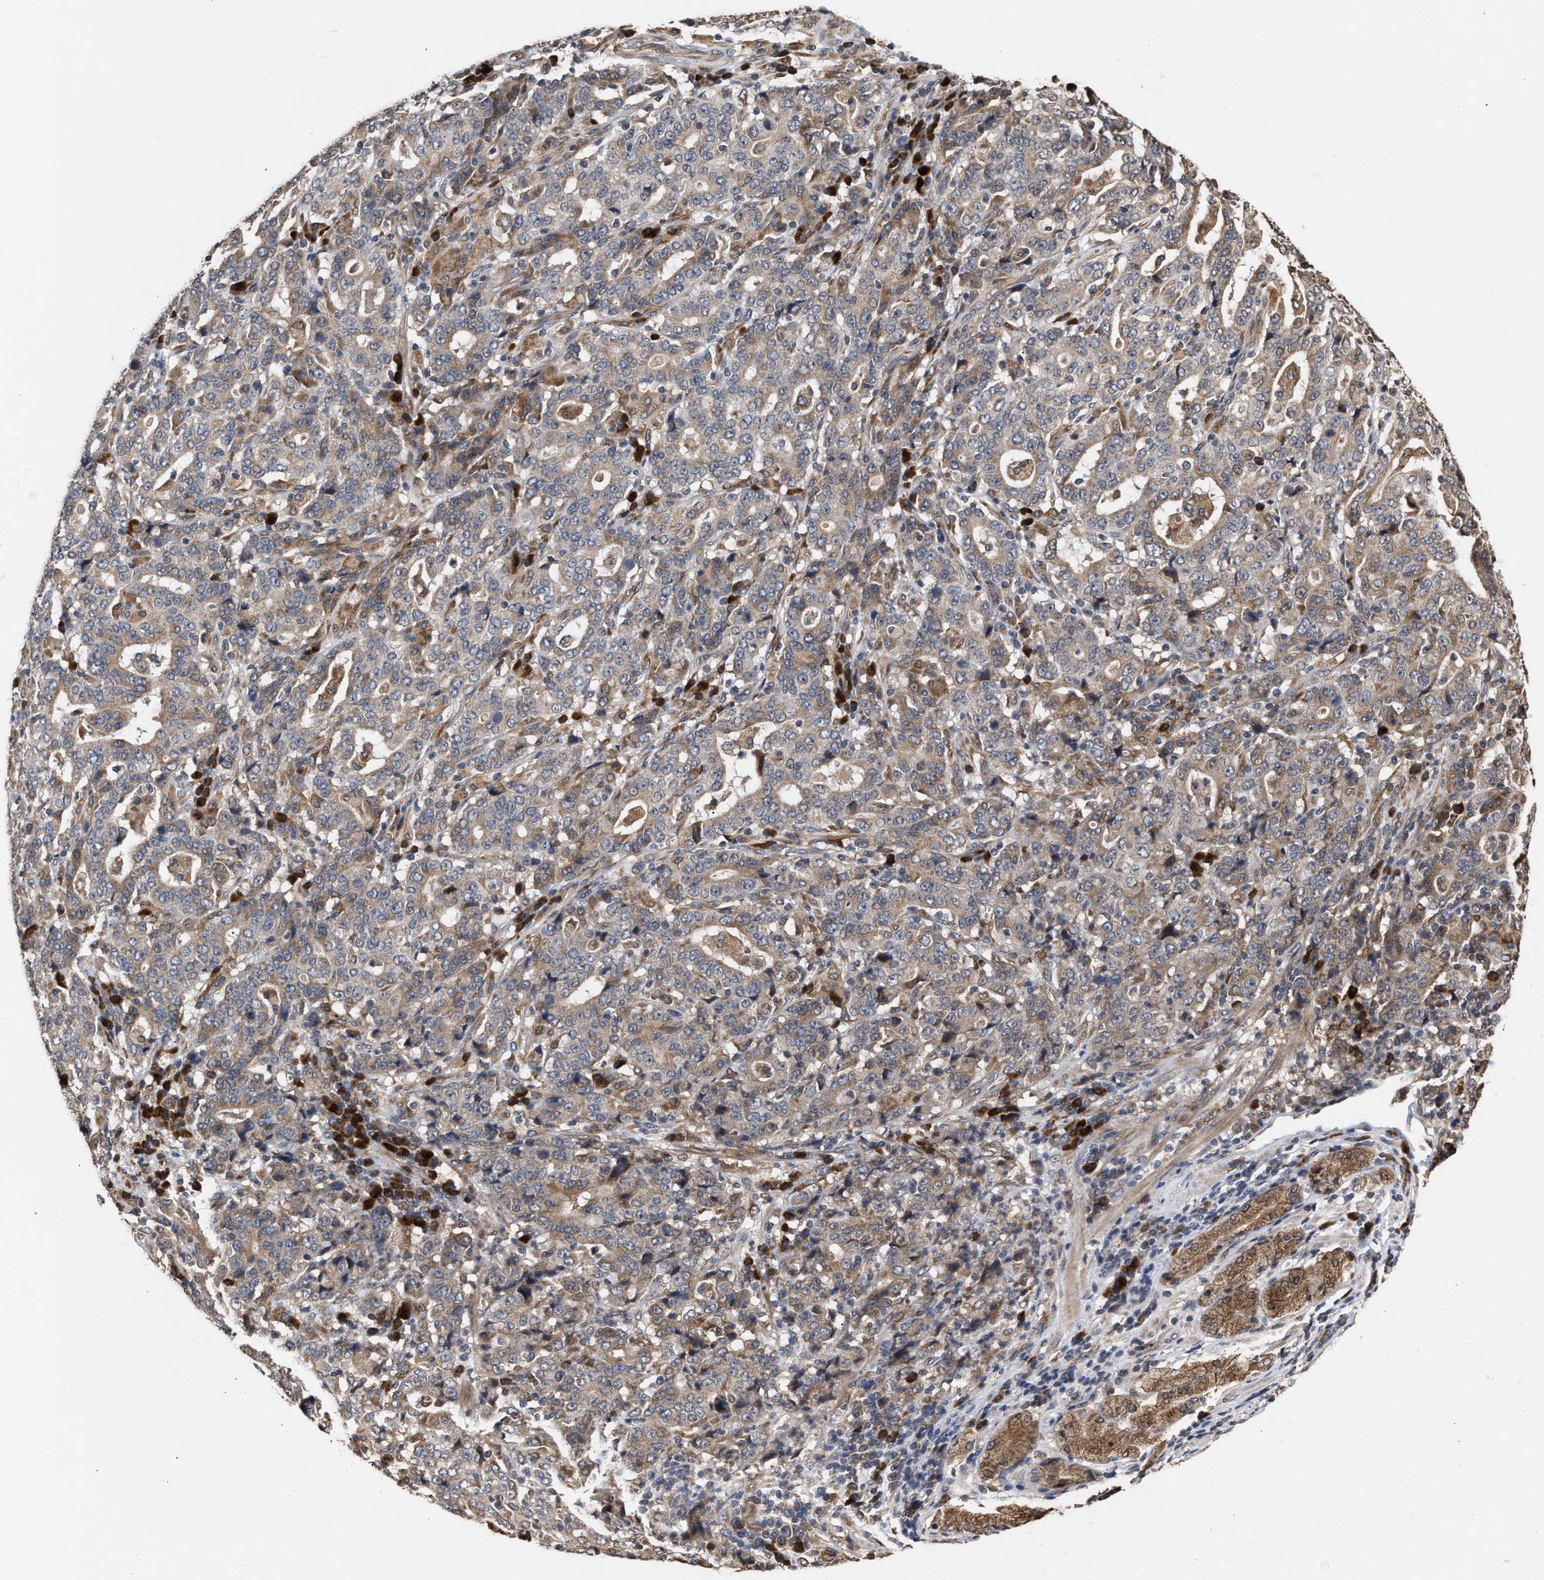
{"staining": {"intensity": "moderate", "quantity": ">75%", "location": "cytoplasmic/membranous"}, "tissue": "stomach cancer", "cell_type": "Tumor cells", "image_type": "cancer", "snomed": [{"axis": "morphology", "description": "Normal tissue, NOS"}, {"axis": "morphology", "description": "Adenocarcinoma, NOS"}, {"axis": "topography", "description": "Stomach, upper"}, {"axis": "topography", "description": "Stomach"}], "caption": "Stomach adenocarcinoma tissue reveals moderate cytoplasmic/membranous positivity in about >75% of tumor cells Ihc stains the protein of interest in brown and the nuclei are stained blue.", "gene": "SAR1A", "patient": {"sex": "male", "age": 59}}